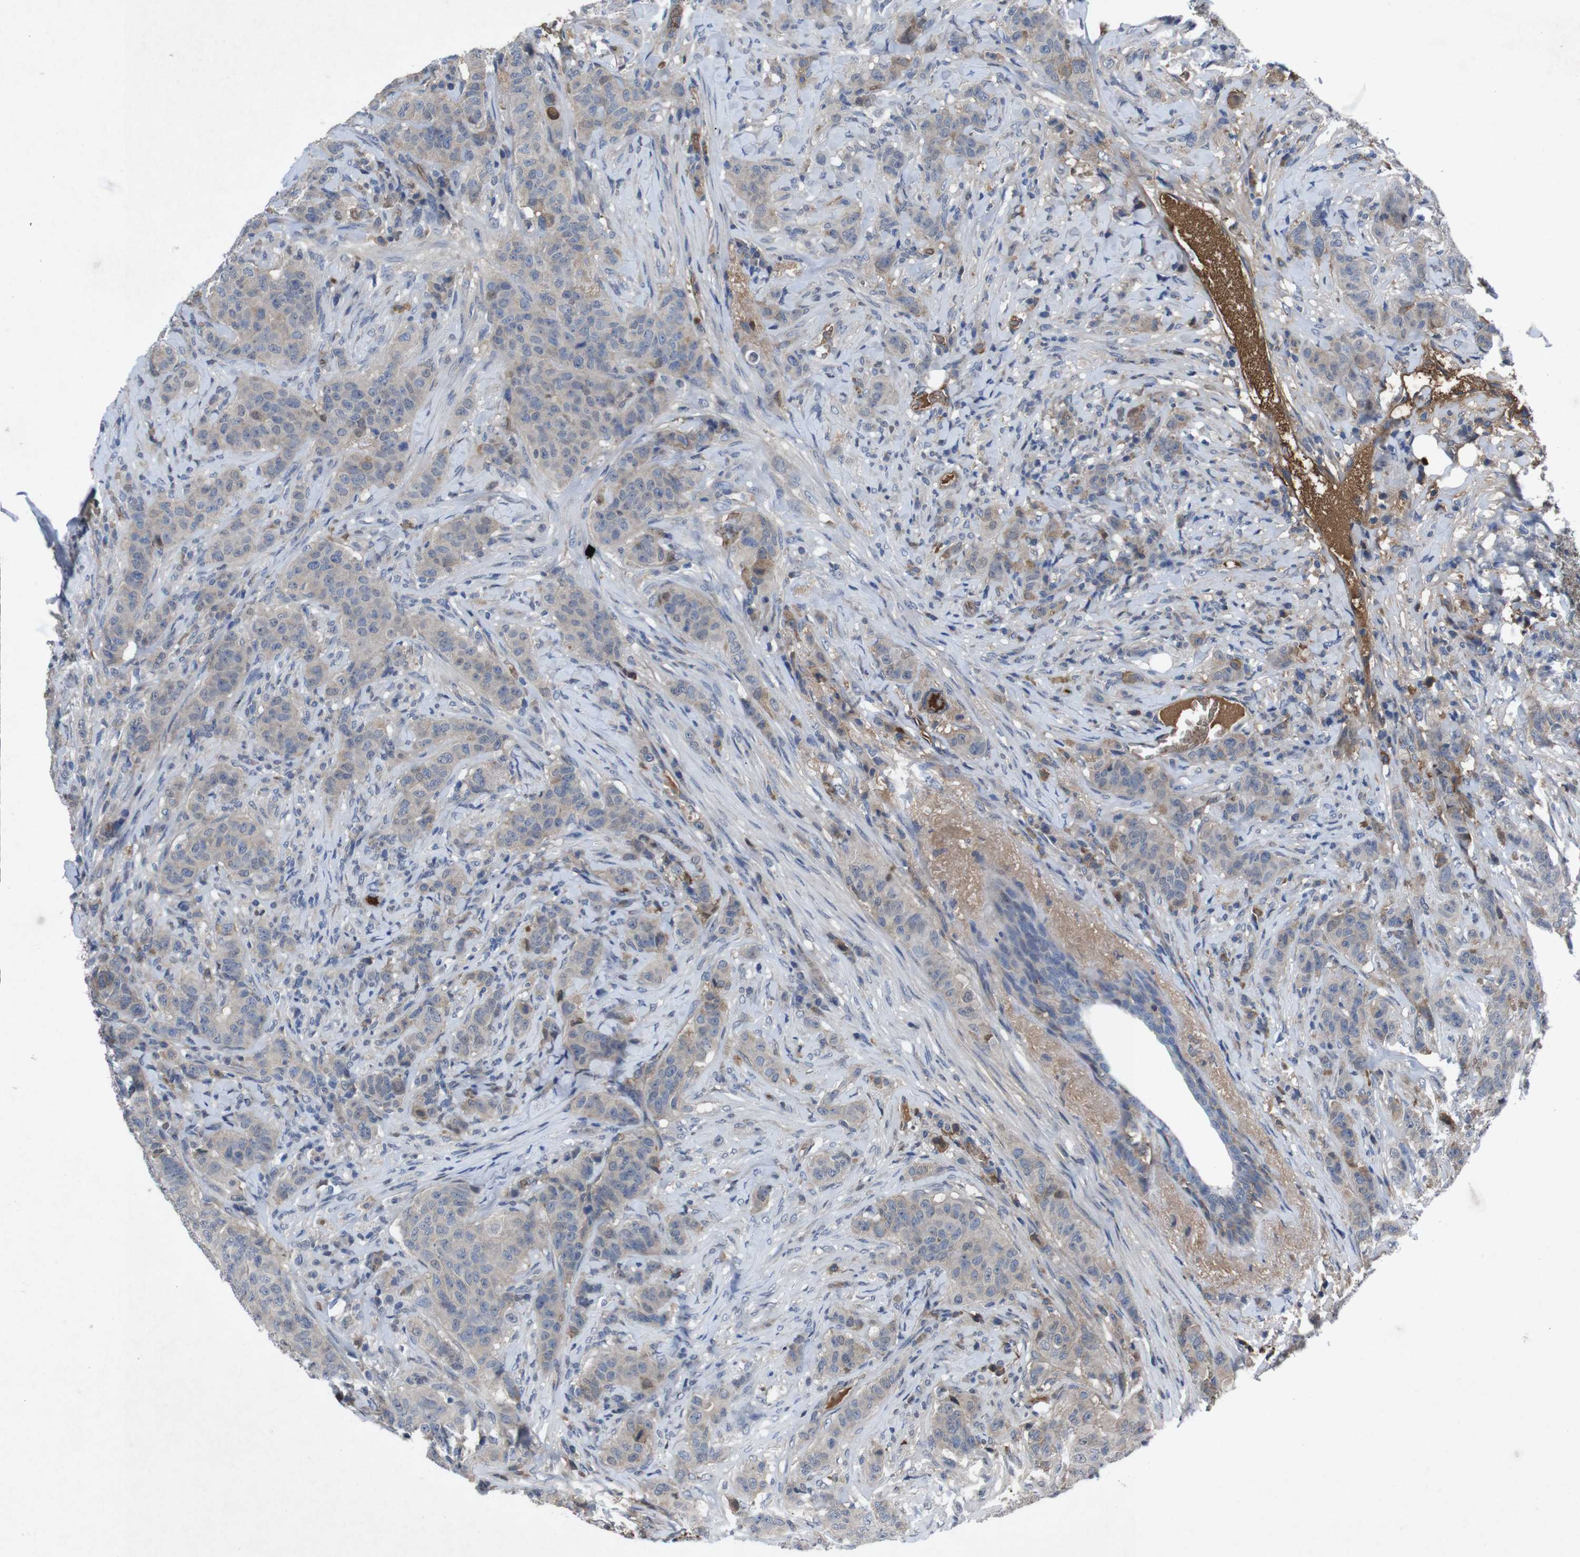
{"staining": {"intensity": "weak", "quantity": "<25%", "location": "cytoplasmic/membranous"}, "tissue": "breast cancer", "cell_type": "Tumor cells", "image_type": "cancer", "snomed": [{"axis": "morphology", "description": "Normal tissue, NOS"}, {"axis": "morphology", "description": "Duct carcinoma"}, {"axis": "topography", "description": "Breast"}], "caption": "This is an immunohistochemistry (IHC) histopathology image of human breast cancer. There is no expression in tumor cells.", "gene": "SPTB", "patient": {"sex": "female", "age": 40}}